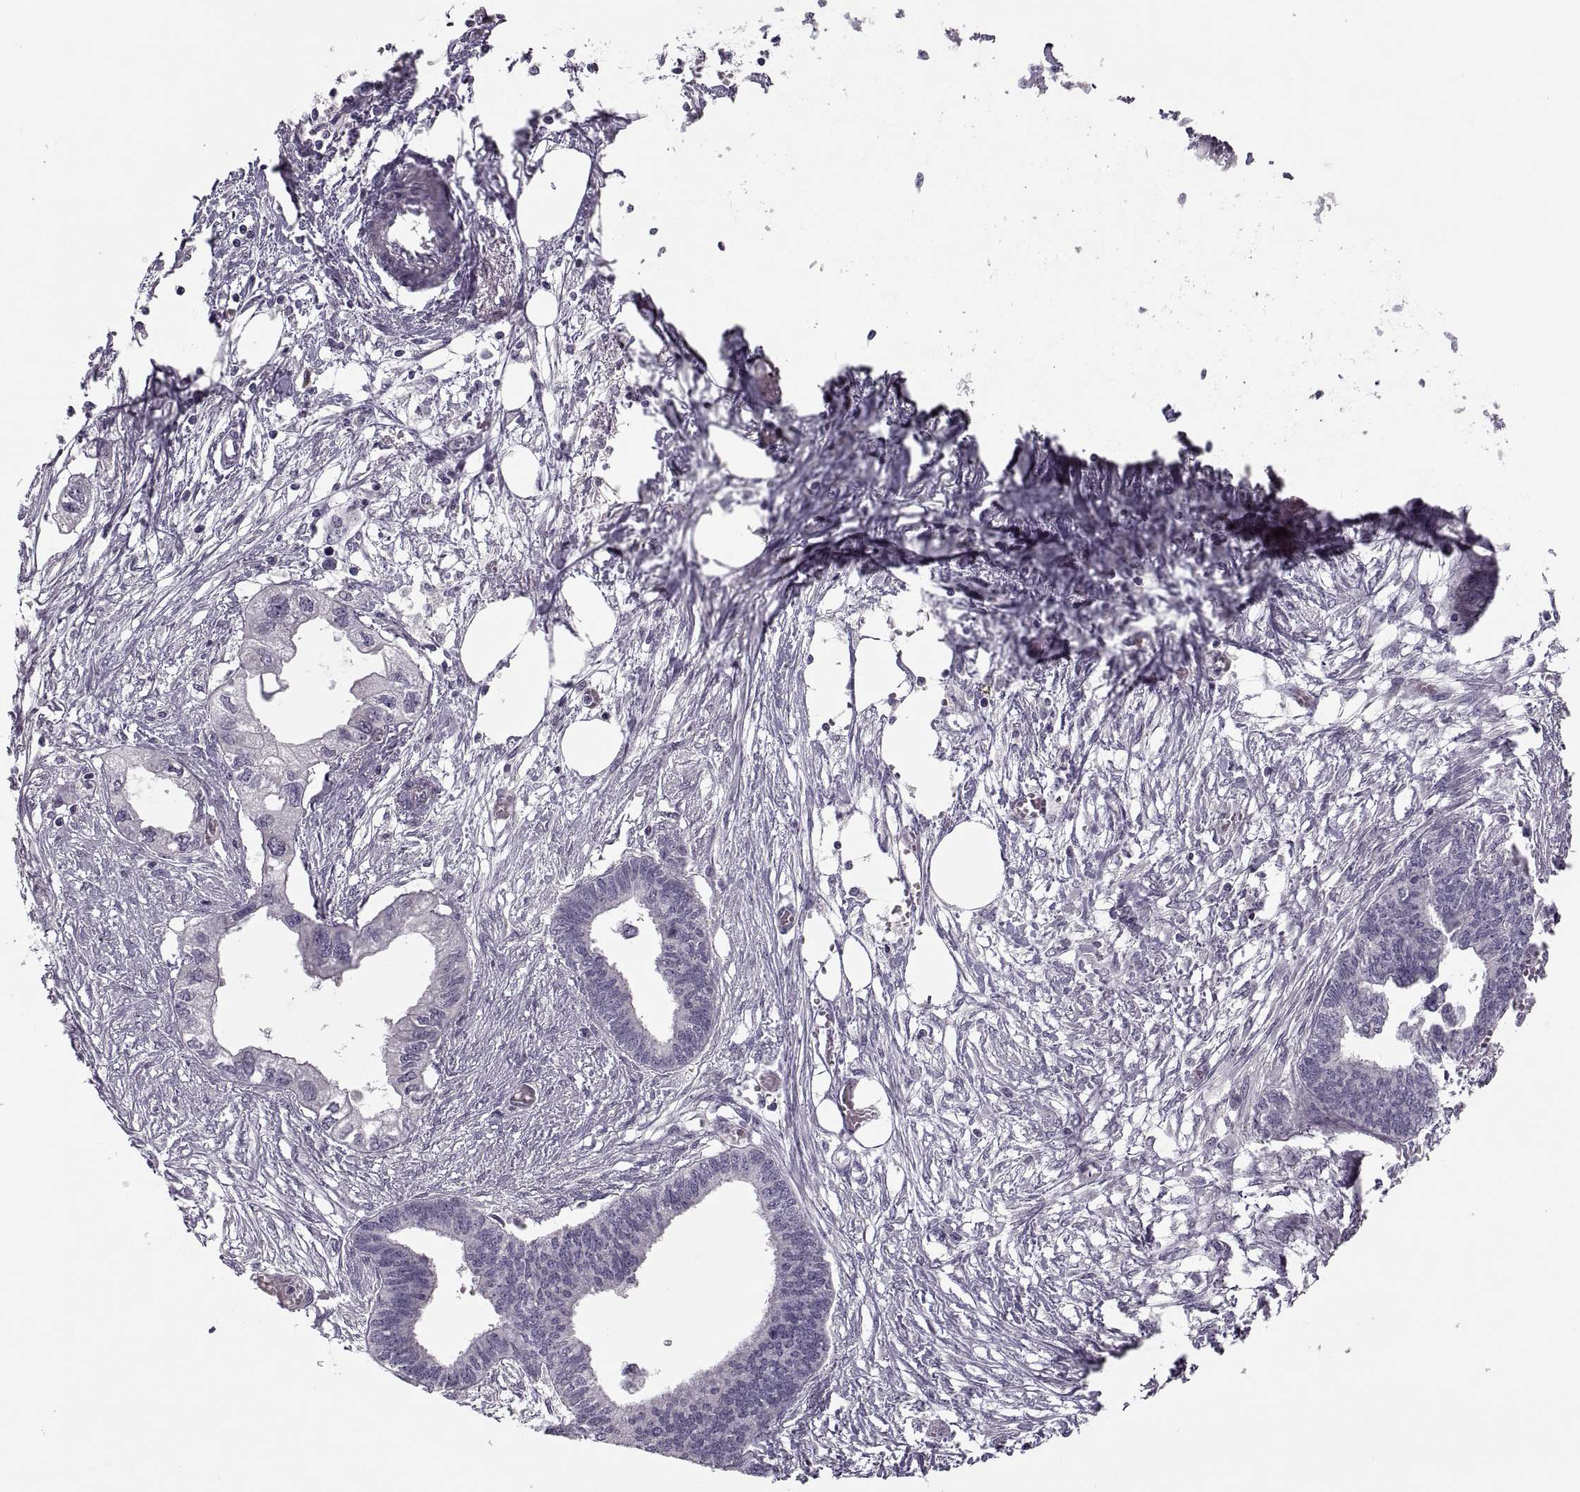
{"staining": {"intensity": "negative", "quantity": "none", "location": "none"}, "tissue": "endometrial cancer", "cell_type": "Tumor cells", "image_type": "cancer", "snomed": [{"axis": "morphology", "description": "Adenocarcinoma, NOS"}, {"axis": "morphology", "description": "Adenocarcinoma, metastatic, NOS"}, {"axis": "topography", "description": "Adipose tissue"}, {"axis": "topography", "description": "Endometrium"}], "caption": "Tumor cells show no significant protein positivity in adenocarcinoma (endometrial). (DAB immunohistochemistry visualized using brightfield microscopy, high magnification).", "gene": "CACNA1F", "patient": {"sex": "female", "age": 67}}